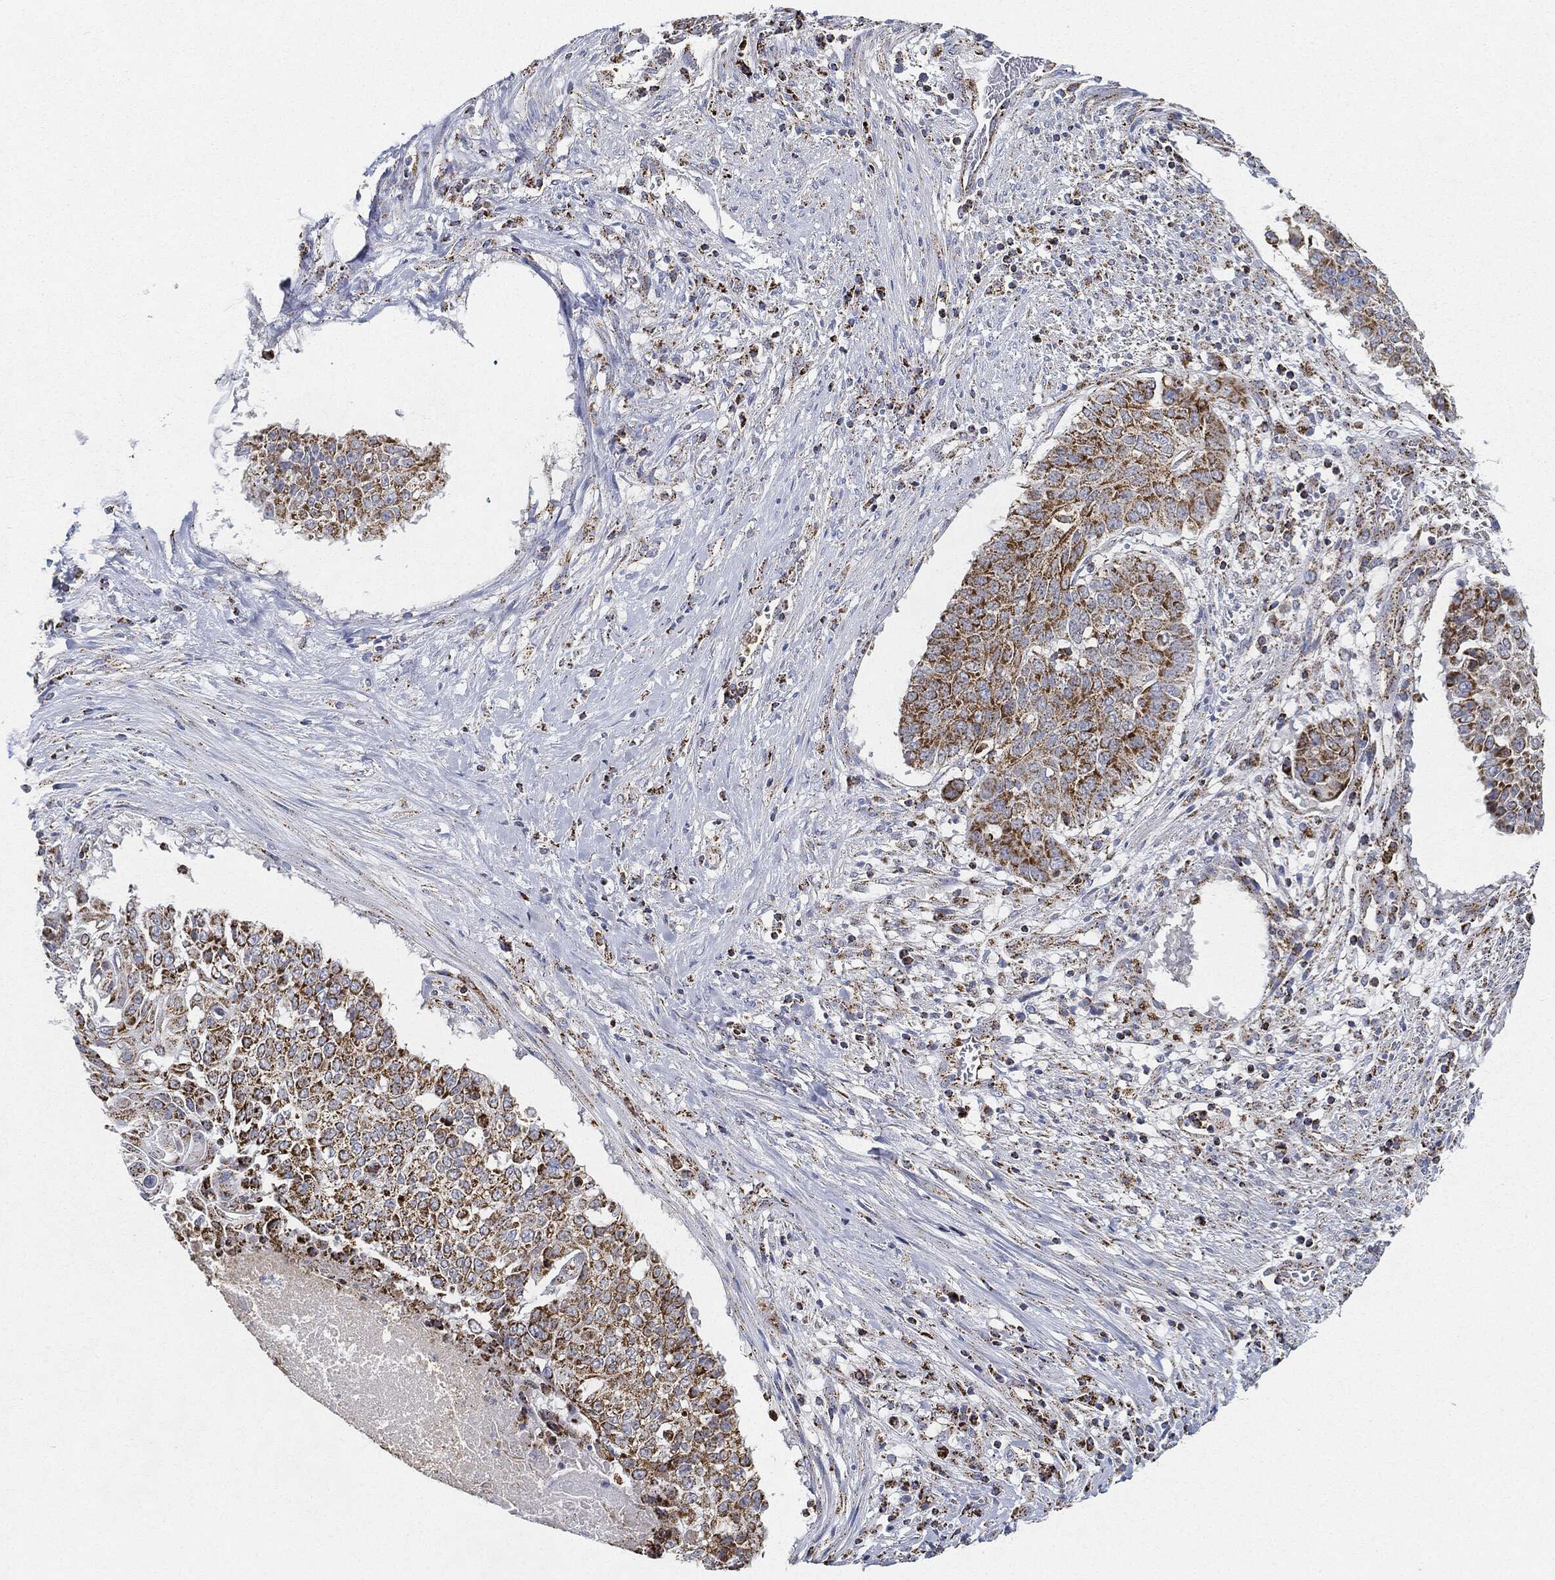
{"staining": {"intensity": "strong", "quantity": ">75%", "location": "cytoplasmic/membranous"}, "tissue": "lung cancer", "cell_type": "Tumor cells", "image_type": "cancer", "snomed": [{"axis": "morphology", "description": "Squamous cell carcinoma, NOS"}, {"axis": "topography", "description": "Lung"}], "caption": "This histopathology image reveals IHC staining of lung cancer (squamous cell carcinoma), with high strong cytoplasmic/membranous expression in approximately >75% of tumor cells.", "gene": "CAPN15", "patient": {"sex": "male", "age": 64}}